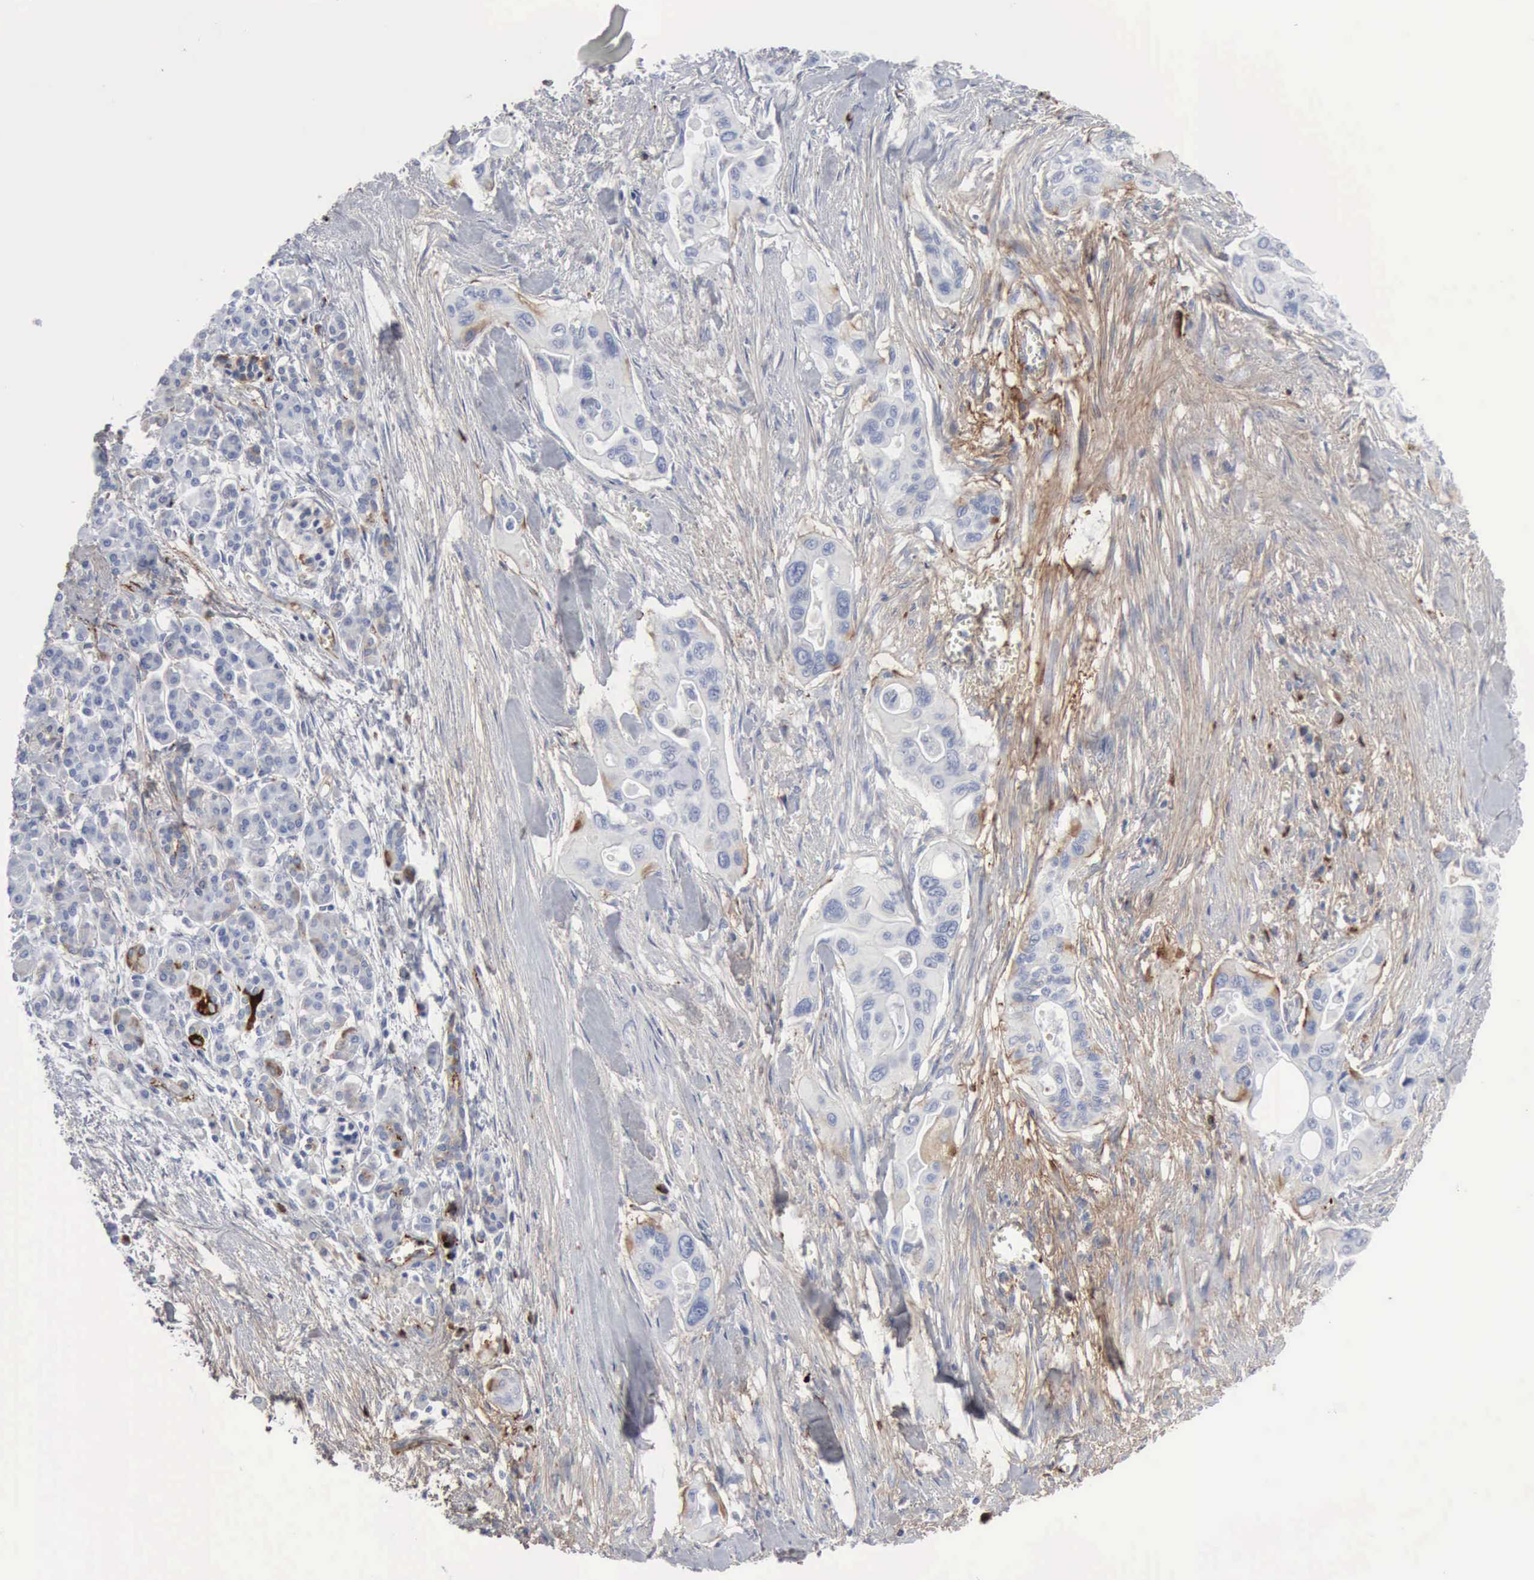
{"staining": {"intensity": "negative", "quantity": "none", "location": "none"}, "tissue": "pancreatic cancer", "cell_type": "Tumor cells", "image_type": "cancer", "snomed": [{"axis": "morphology", "description": "Adenocarcinoma, NOS"}, {"axis": "topography", "description": "Pancreas"}], "caption": "A photomicrograph of human pancreatic cancer (adenocarcinoma) is negative for staining in tumor cells.", "gene": "C4BPA", "patient": {"sex": "male", "age": 77}}